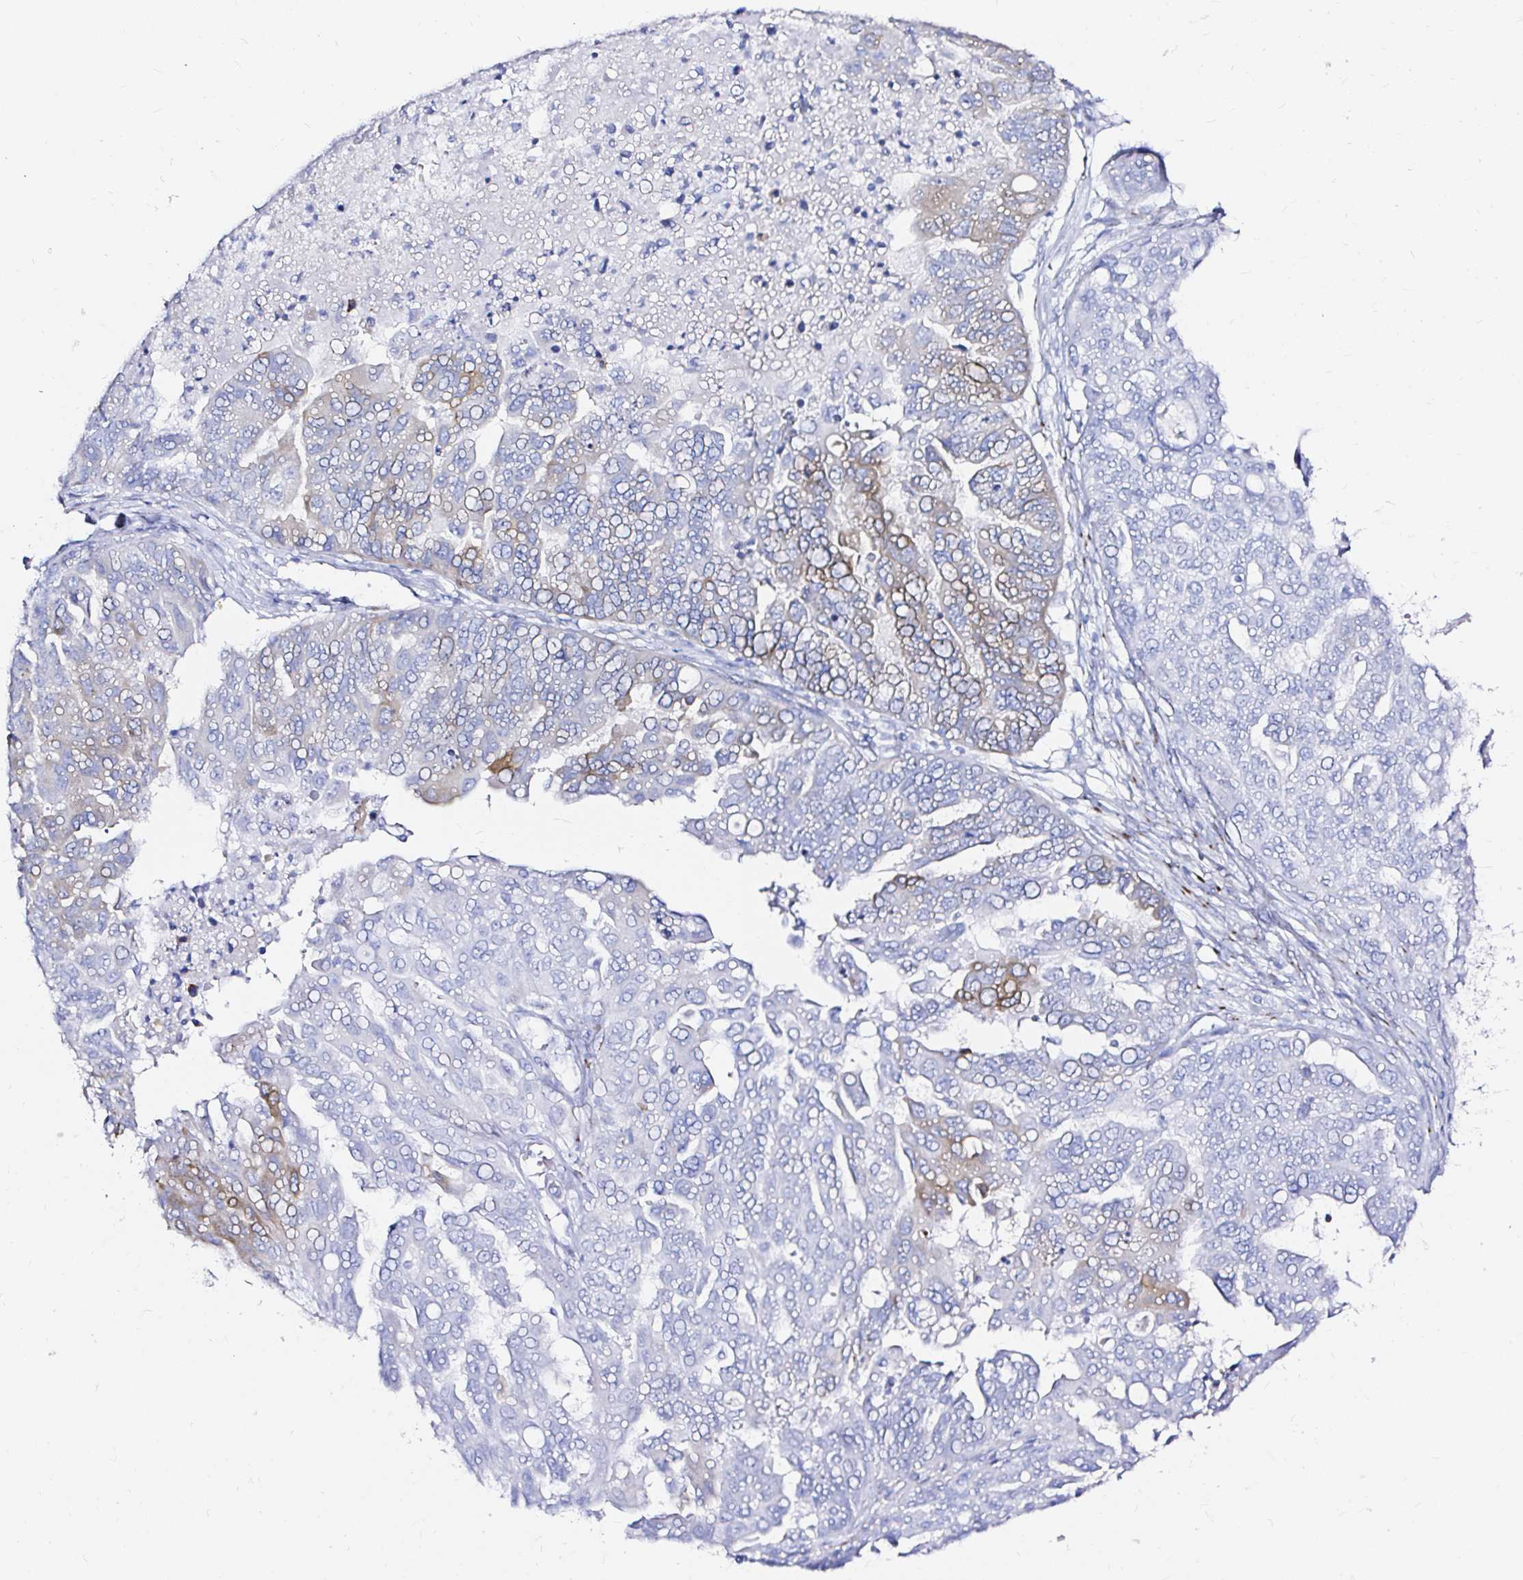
{"staining": {"intensity": "weak", "quantity": "<25%", "location": "cytoplasmic/membranous"}, "tissue": "ovarian cancer", "cell_type": "Tumor cells", "image_type": "cancer", "snomed": [{"axis": "morphology", "description": "Cystadenocarcinoma, serous, NOS"}, {"axis": "topography", "description": "Ovary"}], "caption": "Tumor cells show no significant positivity in ovarian cancer (serous cystadenocarcinoma).", "gene": "ZNF432", "patient": {"sex": "female", "age": 53}}